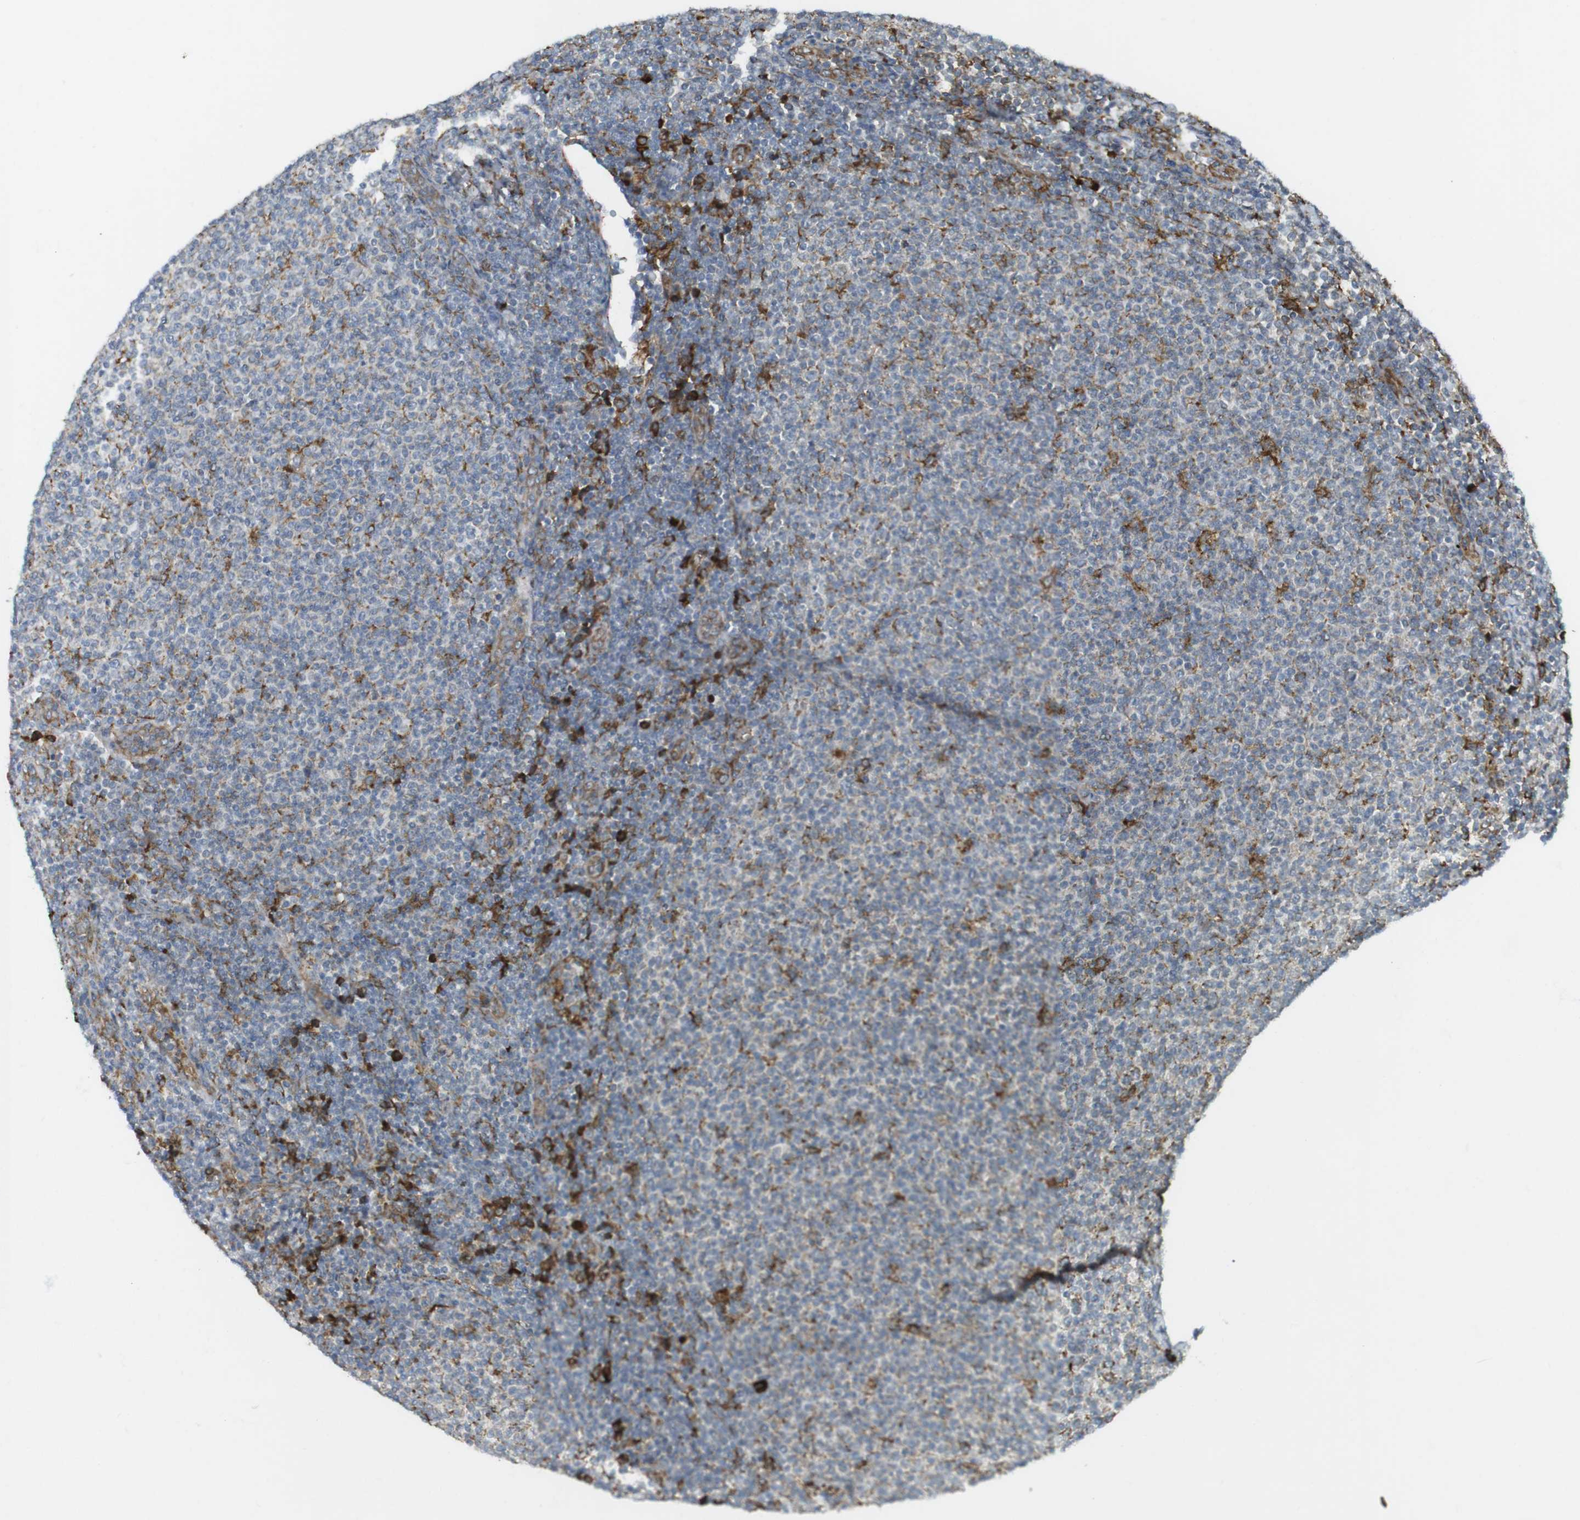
{"staining": {"intensity": "strong", "quantity": "<25%", "location": "cytoplasmic/membranous"}, "tissue": "lymphoma", "cell_type": "Tumor cells", "image_type": "cancer", "snomed": [{"axis": "morphology", "description": "Malignant lymphoma, non-Hodgkin's type, Low grade"}, {"axis": "topography", "description": "Lymph node"}], "caption": "IHC histopathology image of neoplastic tissue: malignant lymphoma, non-Hodgkin's type (low-grade) stained using IHC shows medium levels of strong protein expression localized specifically in the cytoplasmic/membranous of tumor cells, appearing as a cytoplasmic/membranous brown color.", "gene": "MBOAT2", "patient": {"sex": "male", "age": 66}}